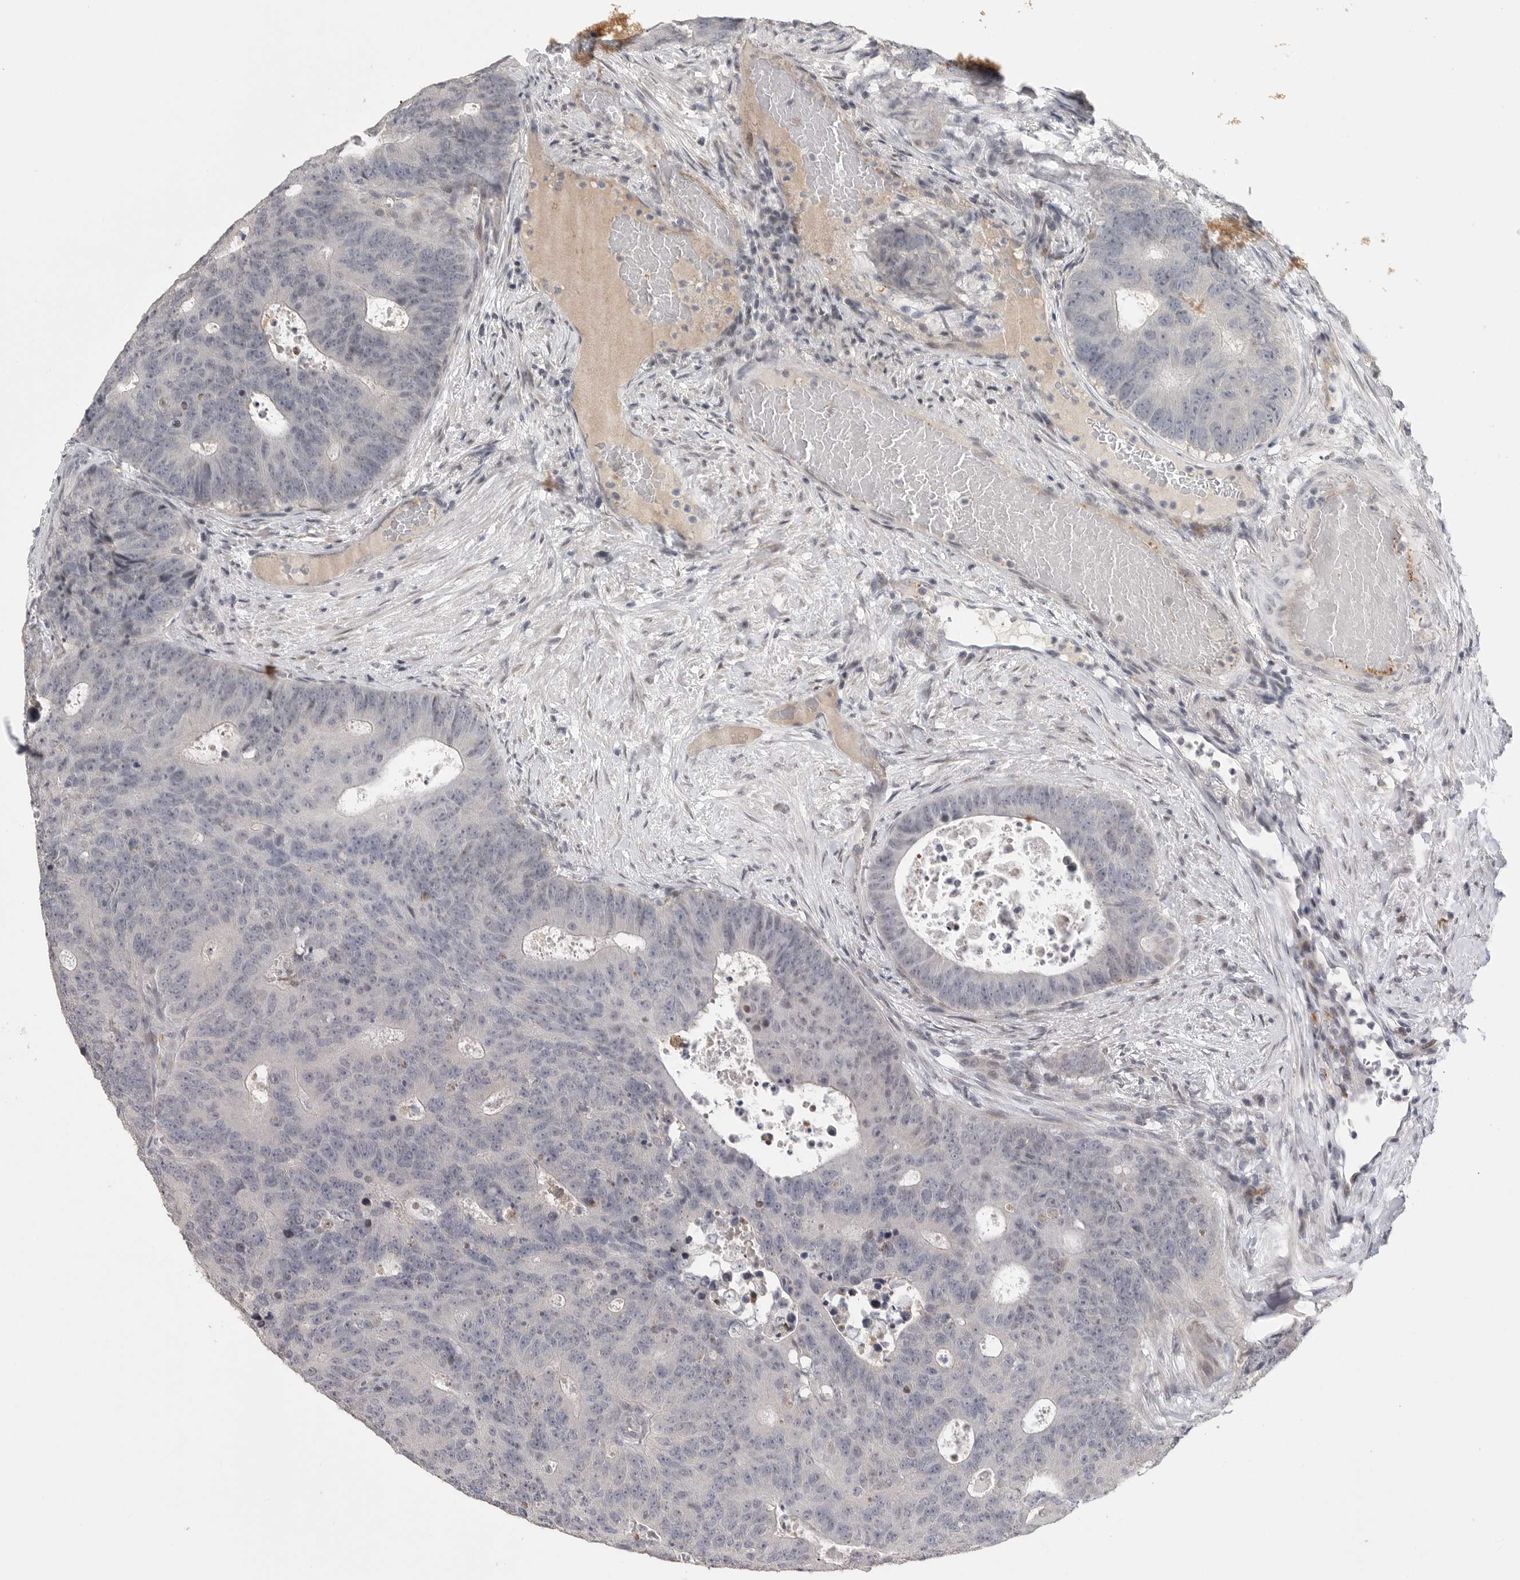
{"staining": {"intensity": "negative", "quantity": "none", "location": "none"}, "tissue": "colorectal cancer", "cell_type": "Tumor cells", "image_type": "cancer", "snomed": [{"axis": "morphology", "description": "Adenocarcinoma, NOS"}, {"axis": "topography", "description": "Colon"}], "caption": "DAB (3,3'-diaminobenzidine) immunohistochemical staining of colorectal cancer shows no significant staining in tumor cells.", "gene": "FBXO43", "patient": {"sex": "male", "age": 87}}